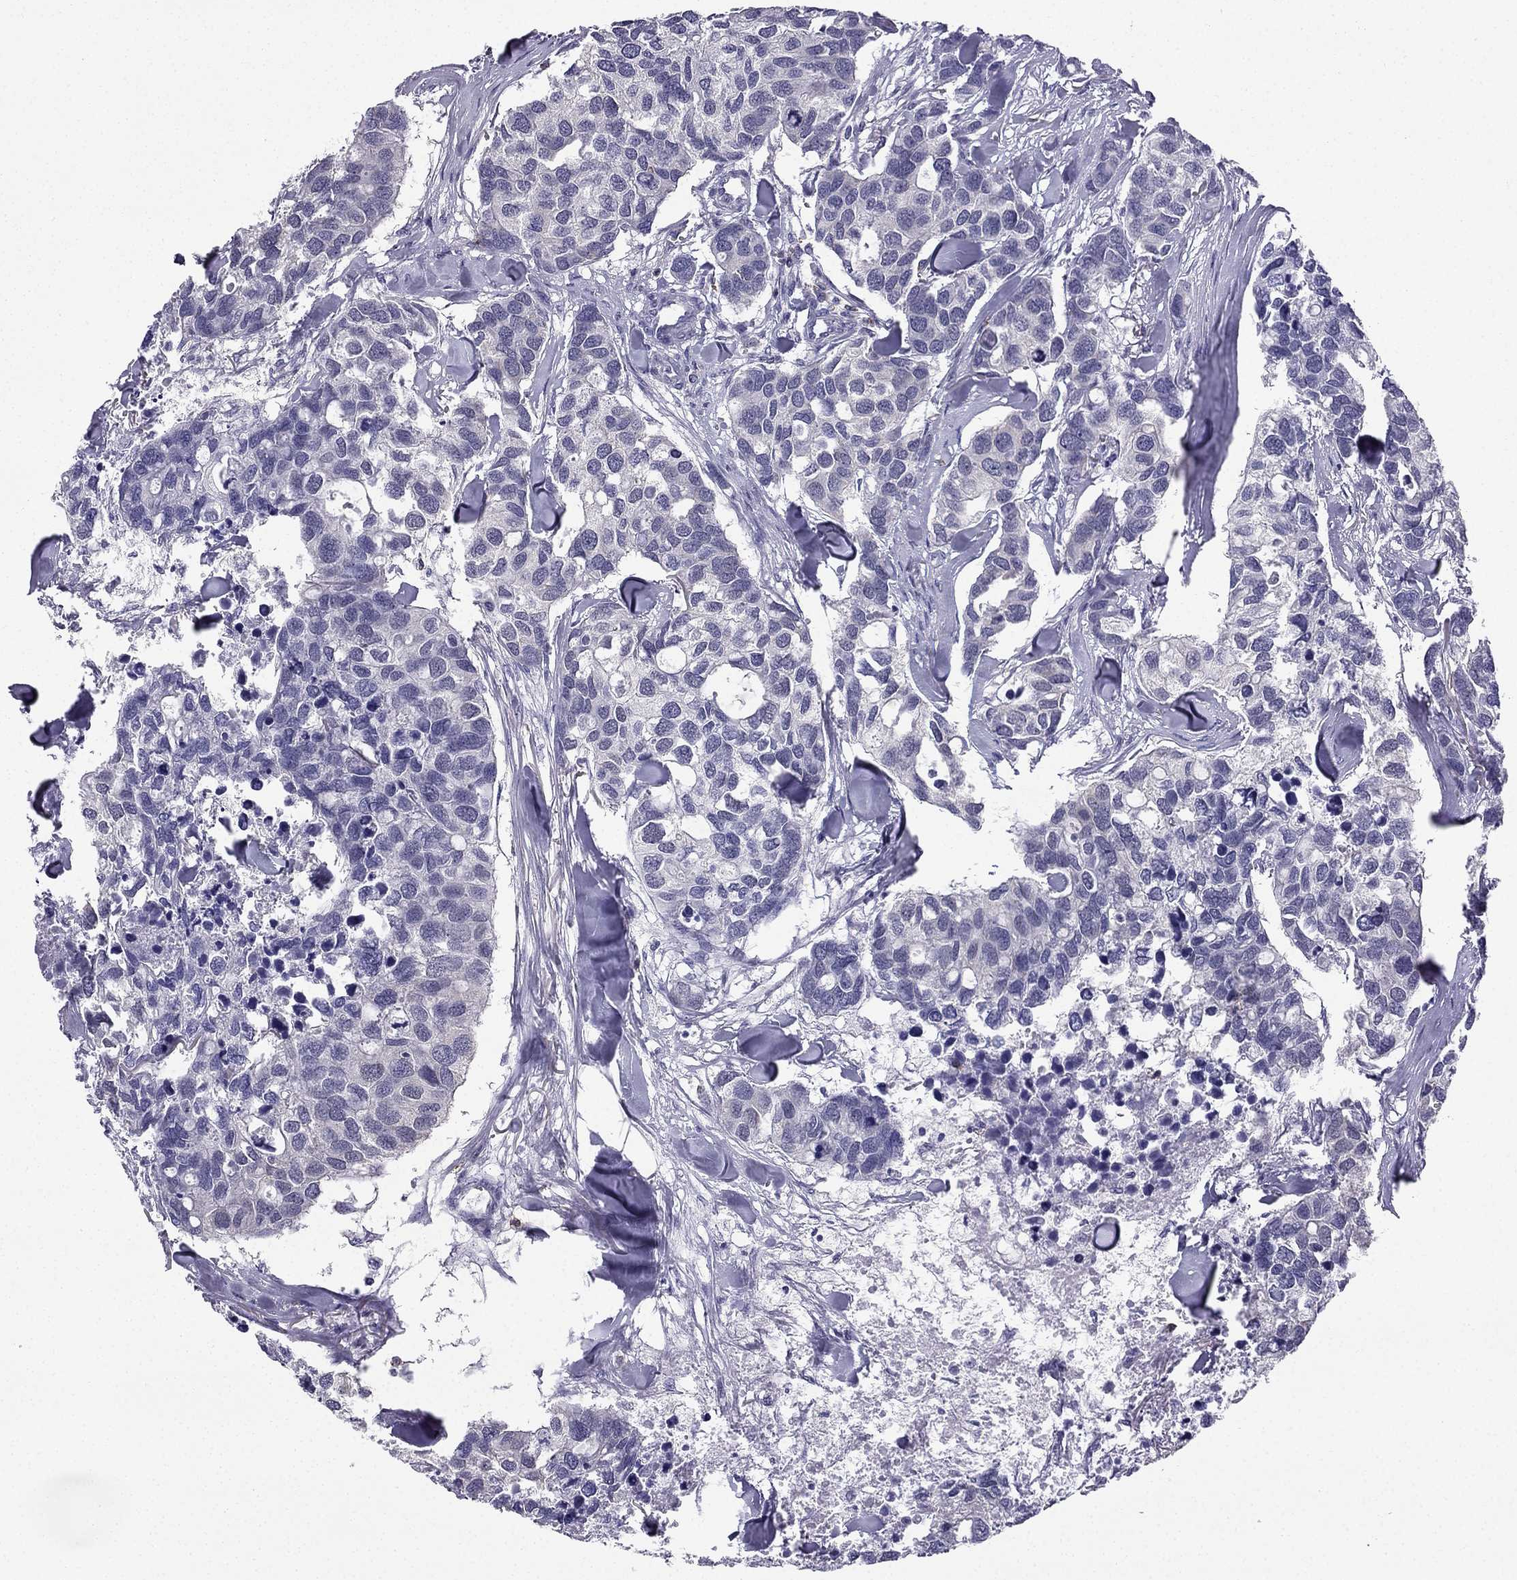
{"staining": {"intensity": "negative", "quantity": "none", "location": "none"}, "tissue": "breast cancer", "cell_type": "Tumor cells", "image_type": "cancer", "snomed": [{"axis": "morphology", "description": "Duct carcinoma"}, {"axis": "topography", "description": "Breast"}], "caption": "Tumor cells show no significant protein positivity in breast cancer (invasive ductal carcinoma).", "gene": "CCK", "patient": {"sex": "female", "age": 83}}